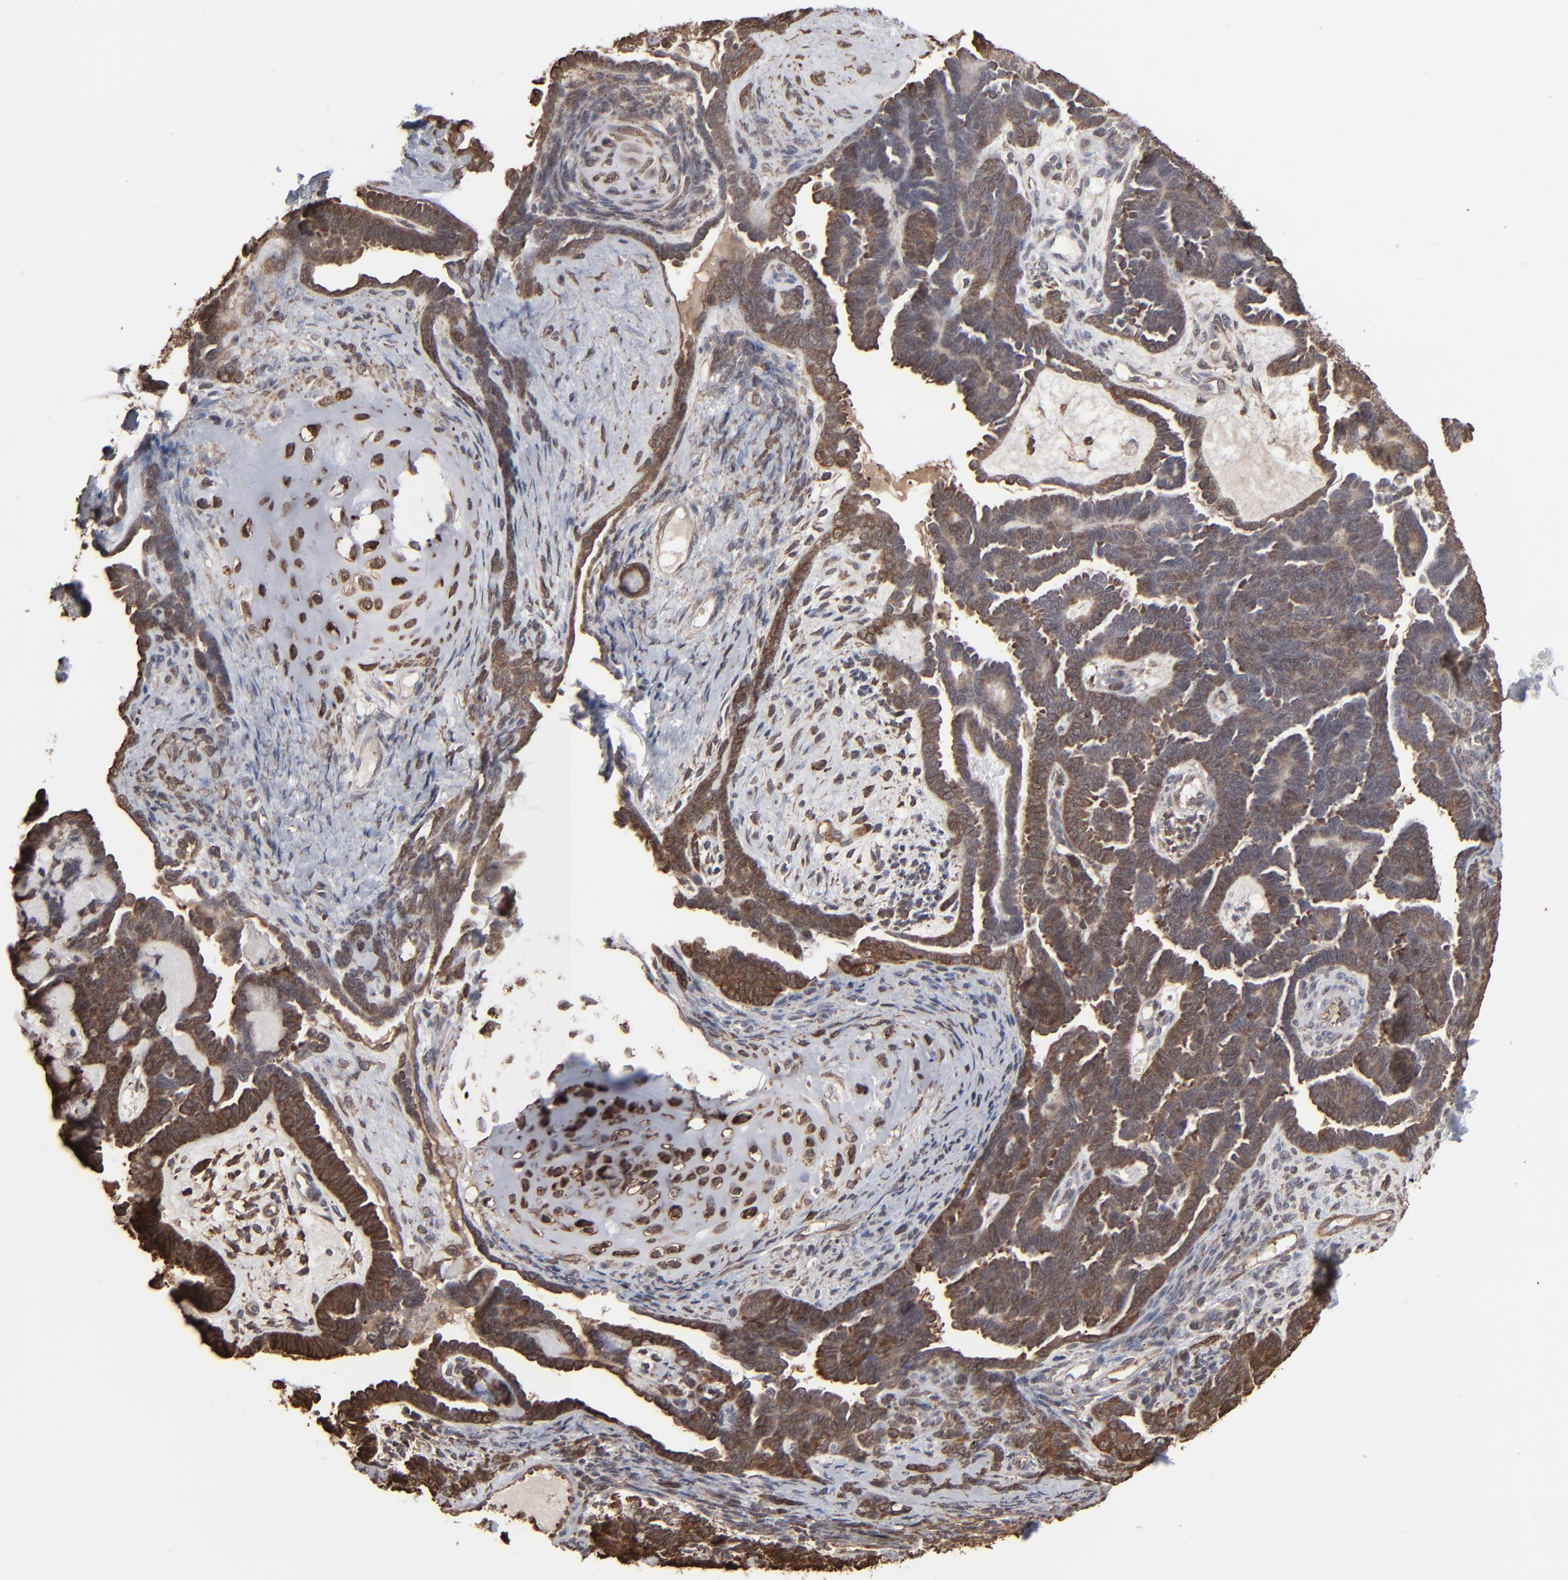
{"staining": {"intensity": "strong", "quantity": ">75%", "location": "cytoplasmic/membranous"}, "tissue": "endometrial cancer", "cell_type": "Tumor cells", "image_type": "cancer", "snomed": [{"axis": "morphology", "description": "Neoplasm, malignant, NOS"}, {"axis": "topography", "description": "Endometrium"}], "caption": "Immunohistochemical staining of human neoplasm (malignant) (endometrial) reveals strong cytoplasmic/membranous protein expression in approximately >75% of tumor cells.", "gene": "NME1-NME2", "patient": {"sex": "female", "age": 74}}